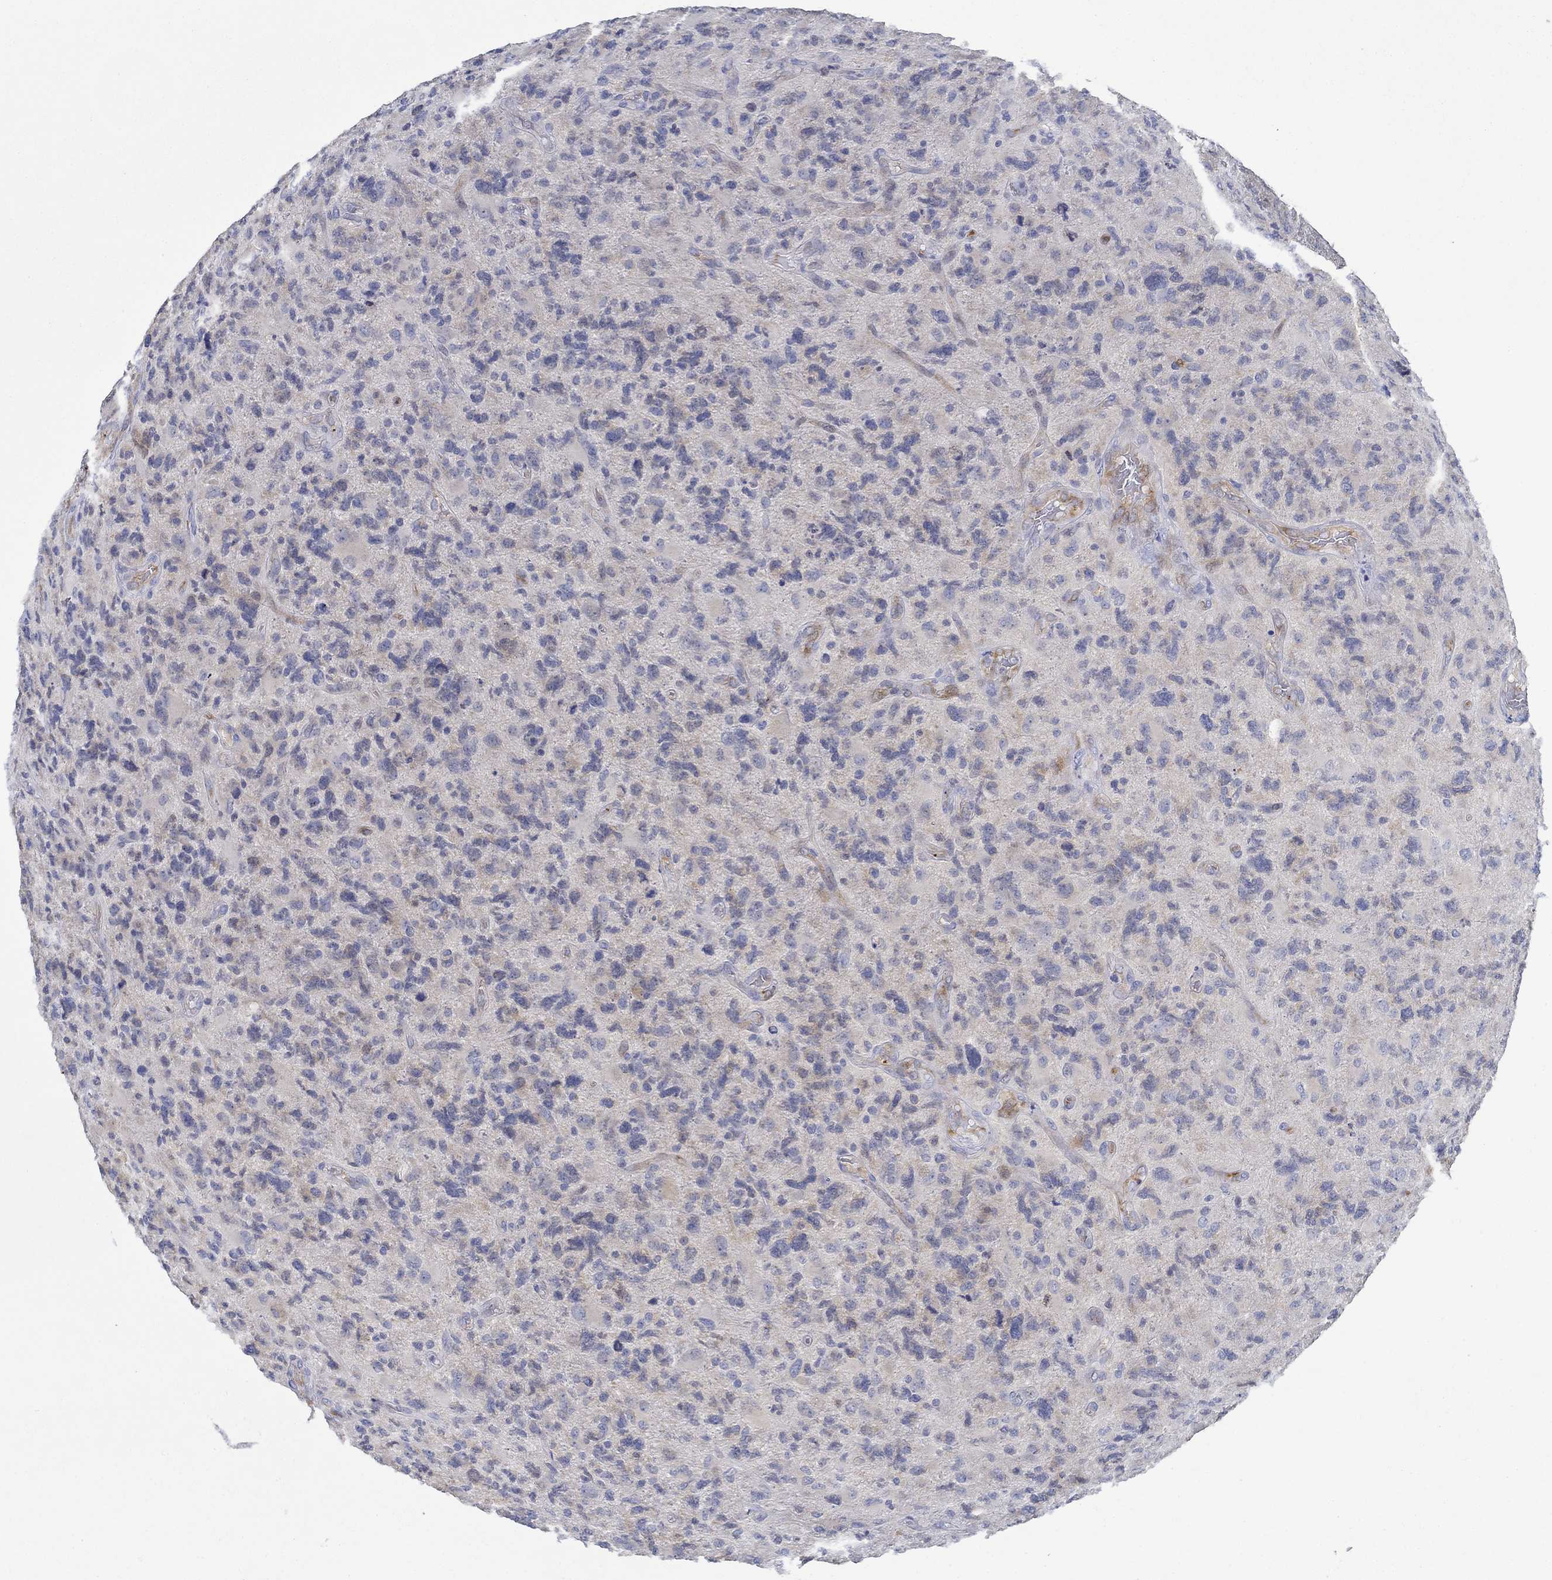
{"staining": {"intensity": "negative", "quantity": "none", "location": "none"}, "tissue": "glioma", "cell_type": "Tumor cells", "image_type": "cancer", "snomed": [{"axis": "morphology", "description": "Glioma, malignant, High grade"}, {"axis": "topography", "description": "Cerebral cortex"}], "caption": "Protein analysis of malignant high-grade glioma demonstrates no significant positivity in tumor cells.", "gene": "SLC27A3", "patient": {"sex": "male", "age": 70}}